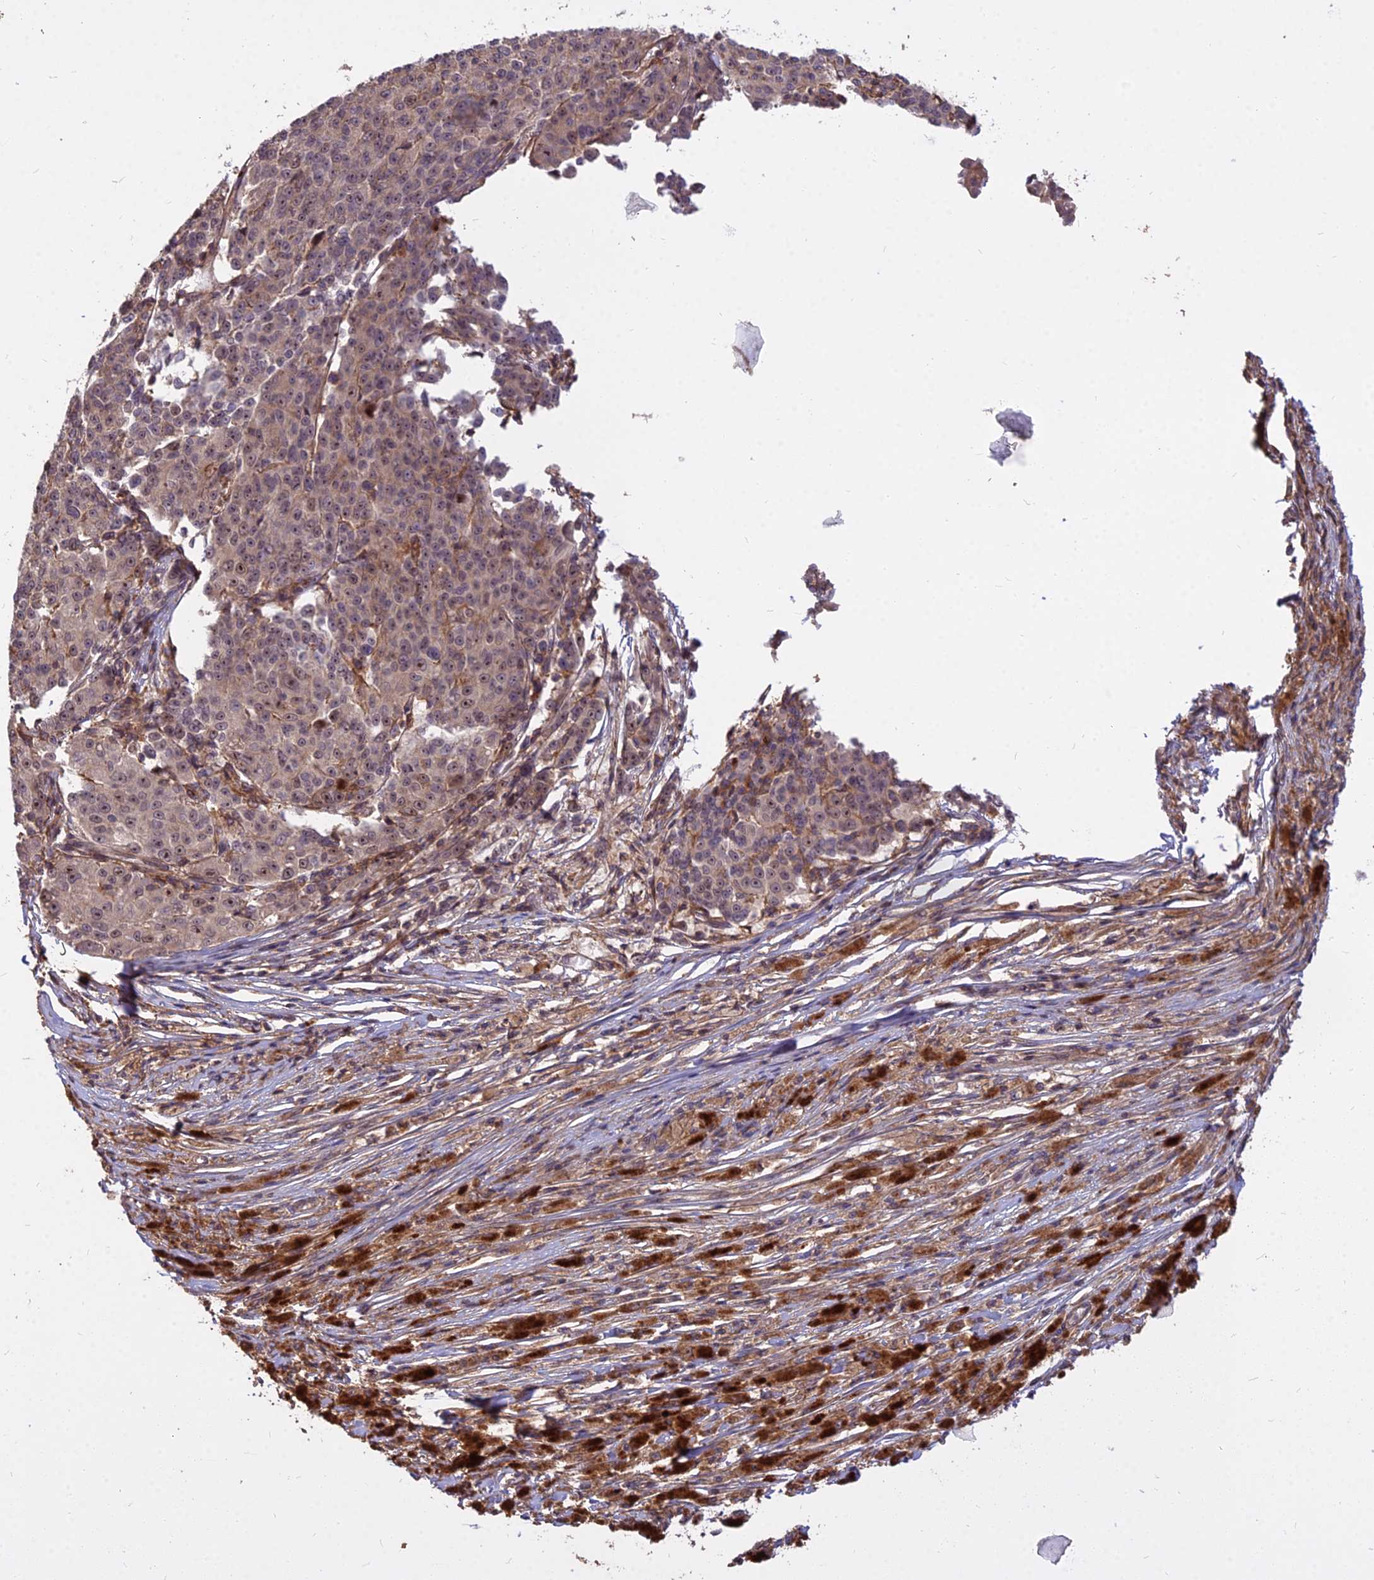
{"staining": {"intensity": "moderate", "quantity": "<25%", "location": "nuclear"}, "tissue": "melanoma", "cell_type": "Tumor cells", "image_type": "cancer", "snomed": [{"axis": "morphology", "description": "Malignant melanoma, NOS"}, {"axis": "topography", "description": "Skin"}], "caption": "Immunohistochemical staining of human malignant melanoma displays low levels of moderate nuclear positivity in approximately <25% of tumor cells.", "gene": "TCEA3", "patient": {"sex": "female", "age": 52}}